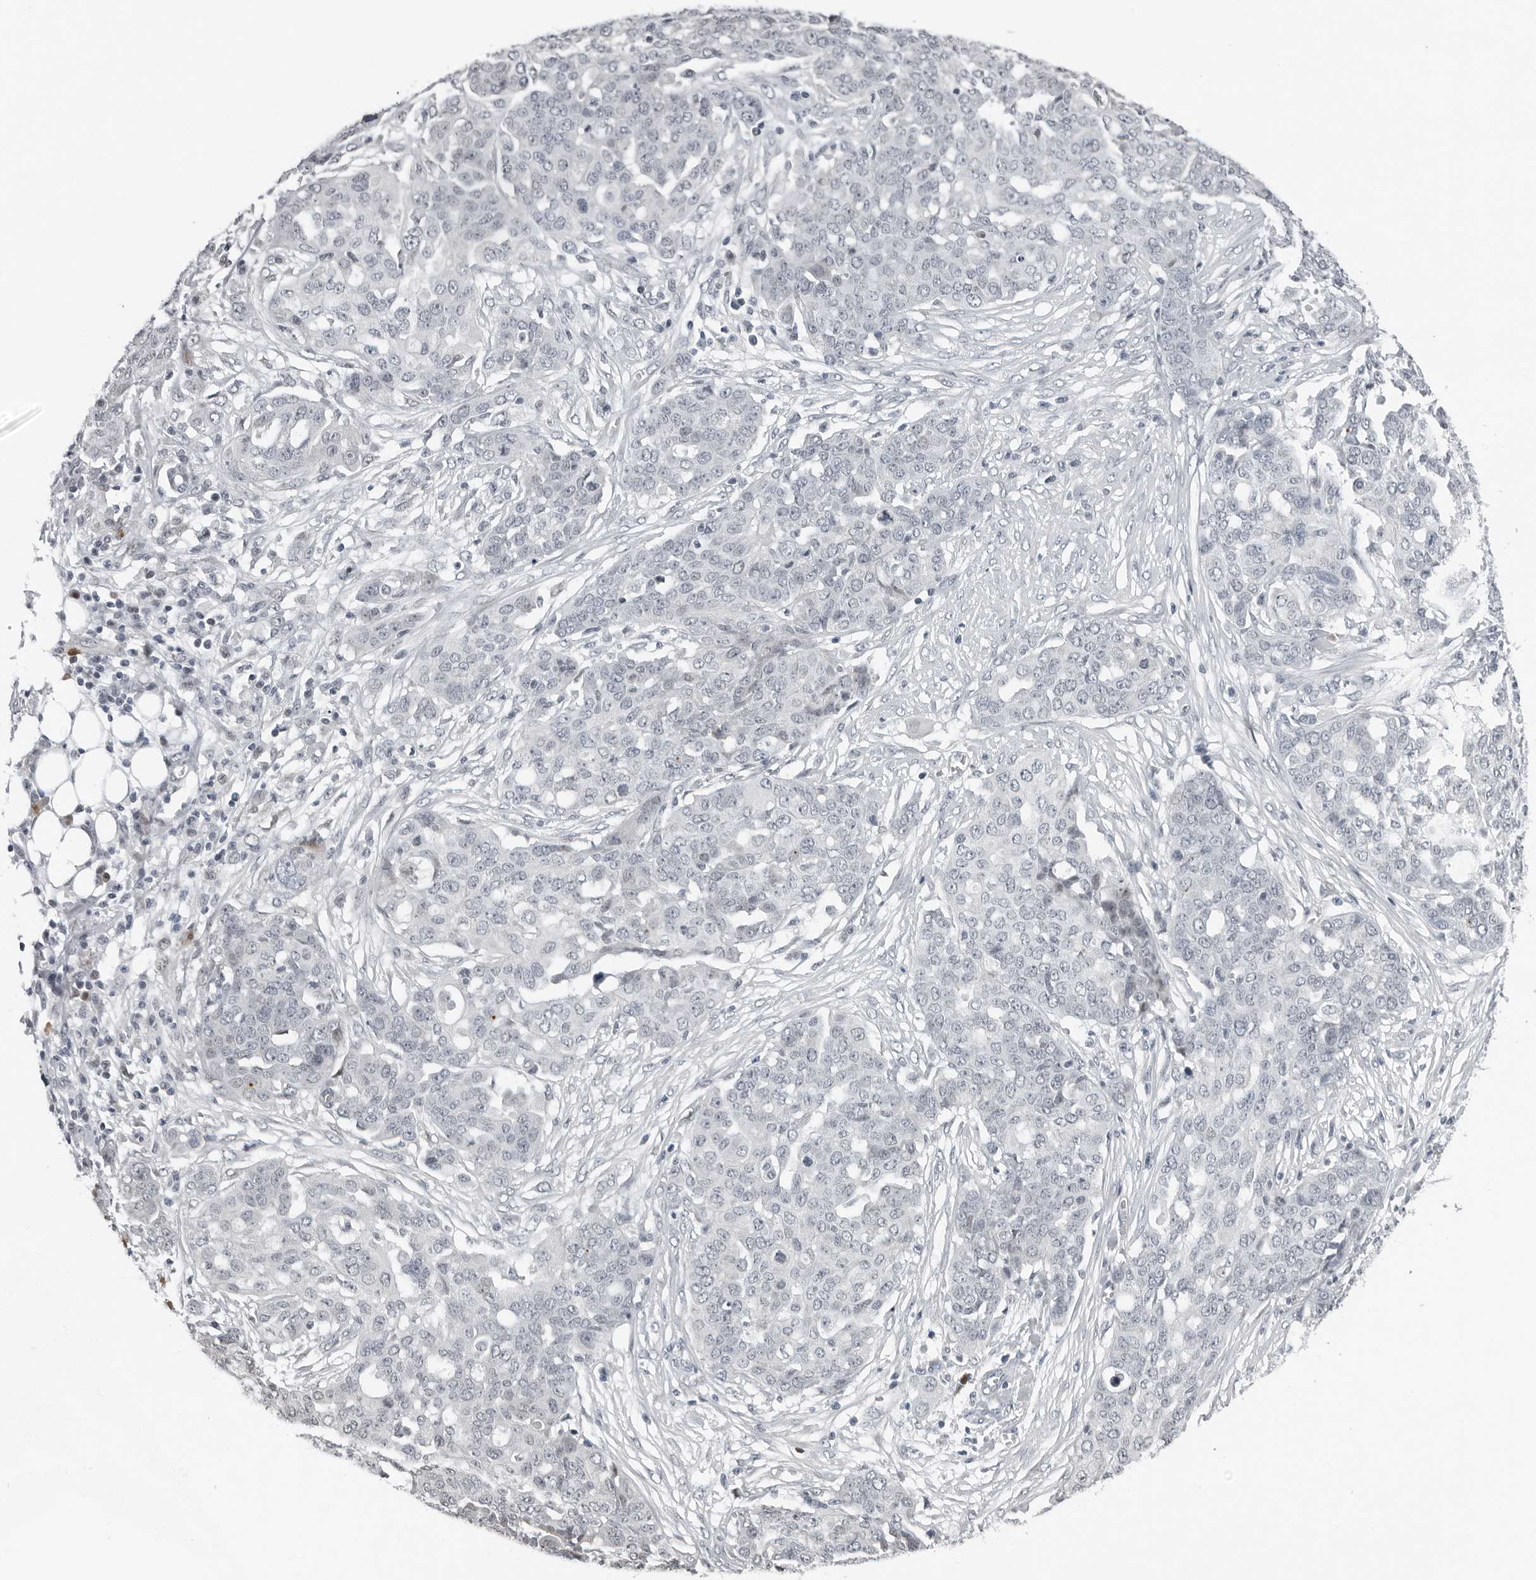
{"staining": {"intensity": "negative", "quantity": "none", "location": "none"}, "tissue": "ovarian cancer", "cell_type": "Tumor cells", "image_type": "cancer", "snomed": [{"axis": "morphology", "description": "Cystadenocarcinoma, serous, NOS"}, {"axis": "topography", "description": "Soft tissue"}, {"axis": "topography", "description": "Ovary"}], "caption": "Tumor cells show no significant staining in serous cystadenocarcinoma (ovarian).", "gene": "PPP1R42", "patient": {"sex": "female", "age": 57}}